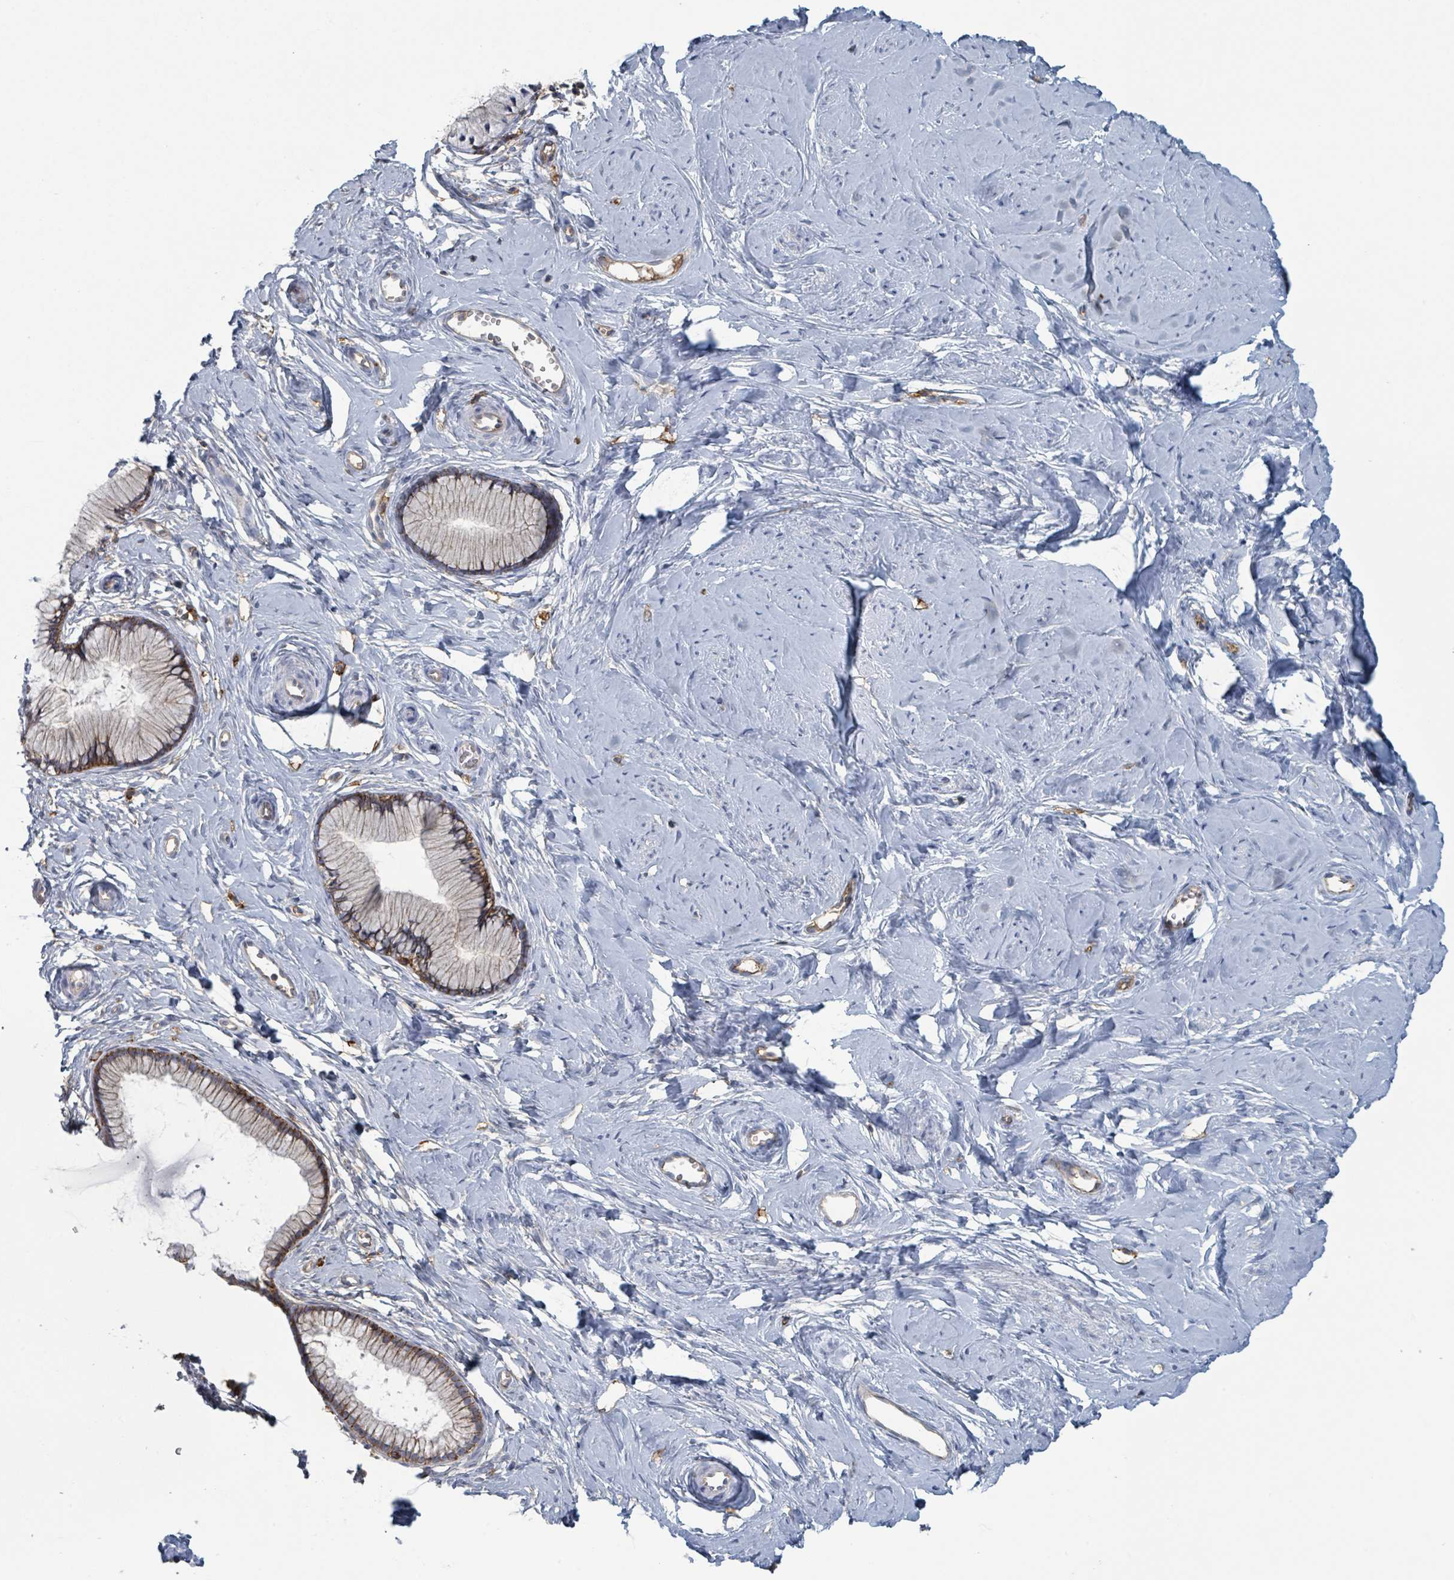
{"staining": {"intensity": "moderate", "quantity": "25%-75%", "location": "cytoplasmic/membranous"}, "tissue": "cervix", "cell_type": "Glandular cells", "image_type": "normal", "snomed": [{"axis": "morphology", "description": "Normal tissue, NOS"}, {"axis": "topography", "description": "Cervix"}], "caption": "The micrograph exhibits immunohistochemical staining of normal cervix. There is moderate cytoplasmic/membranous staining is seen in about 25%-75% of glandular cells.", "gene": "TNFRSF14", "patient": {"sex": "female", "age": 40}}